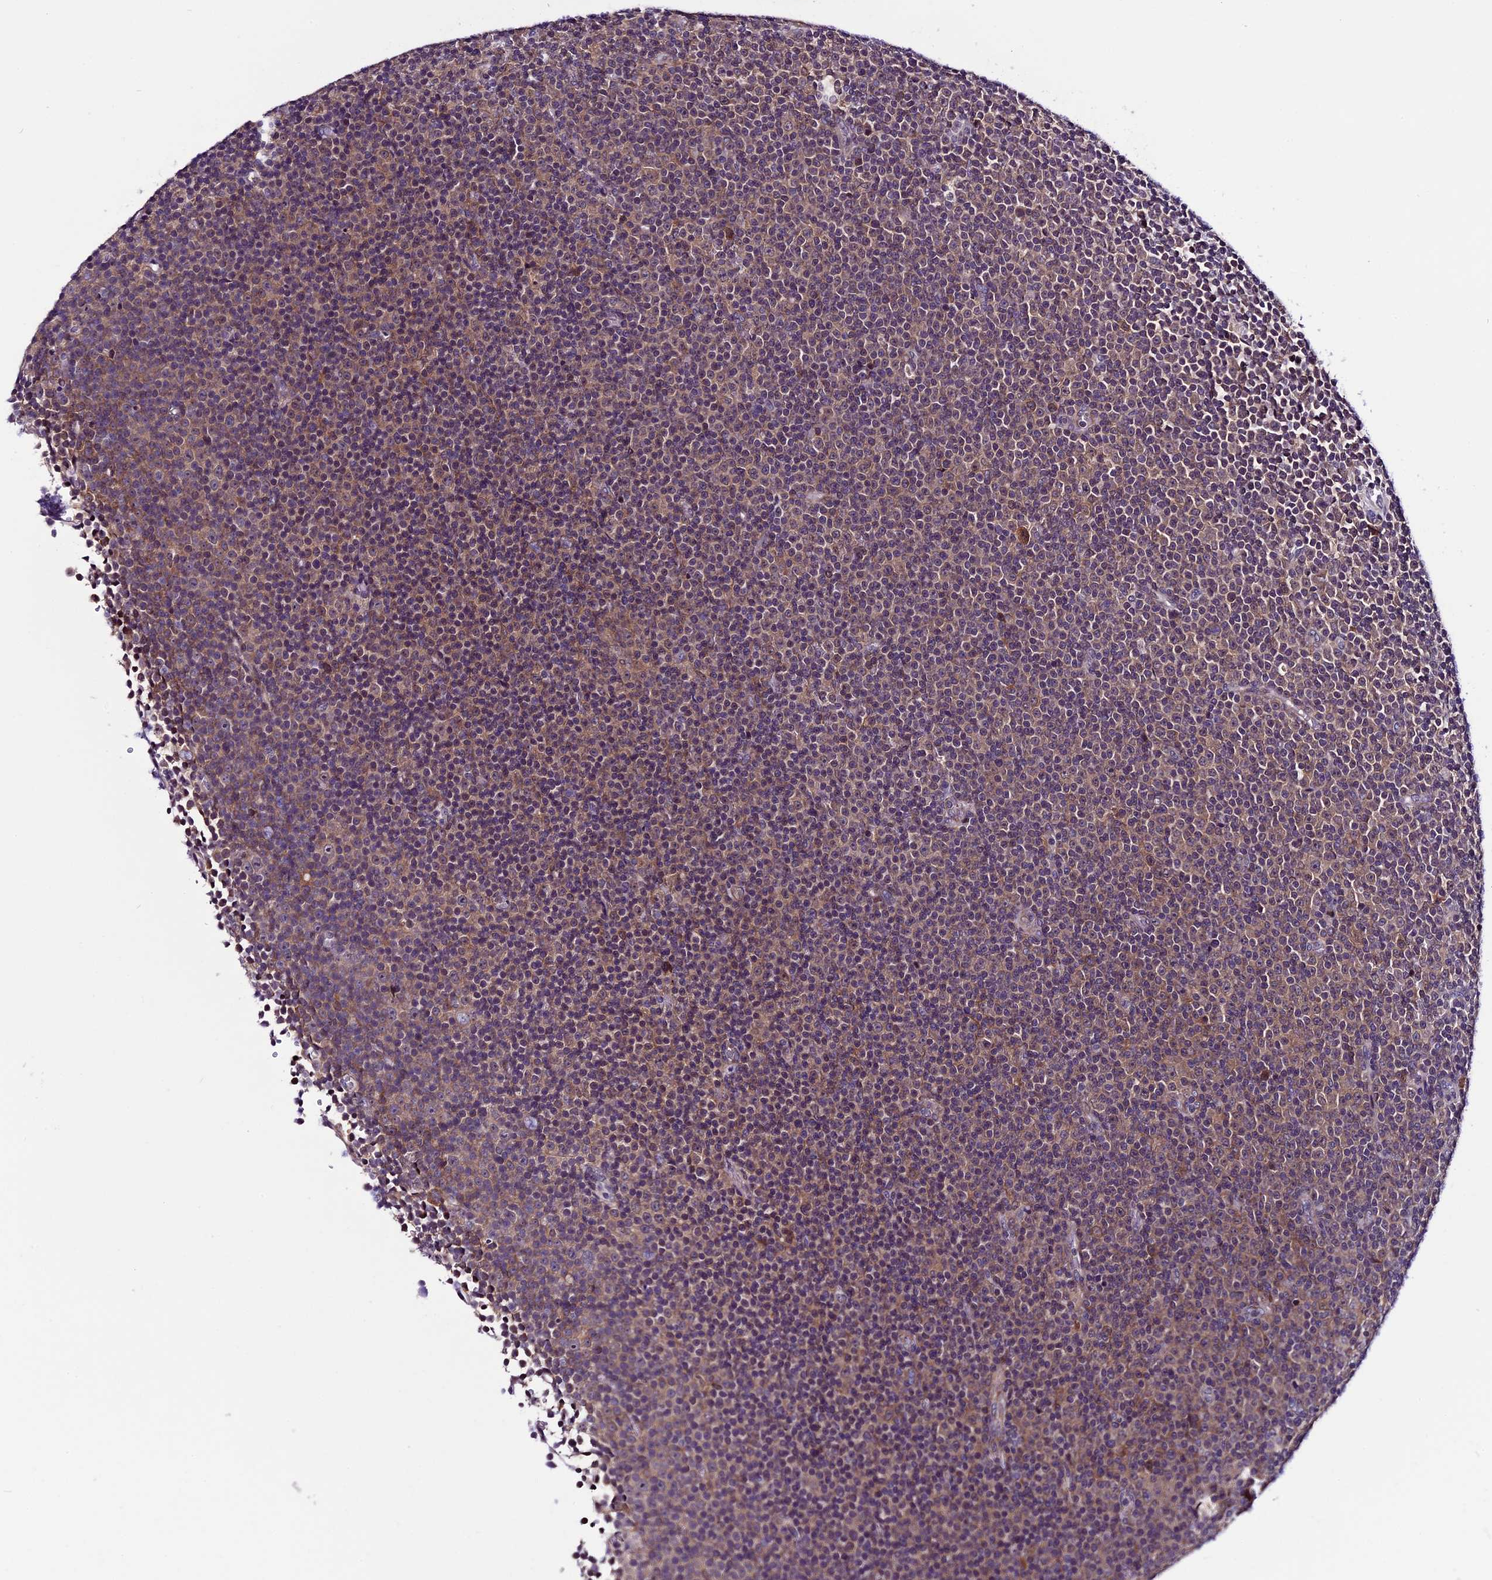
{"staining": {"intensity": "weak", "quantity": "25%-75%", "location": "cytoplasmic/membranous,nuclear"}, "tissue": "lymphoma", "cell_type": "Tumor cells", "image_type": "cancer", "snomed": [{"axis": "morphology", "description": "Malignant lymphoma, non-Hodgkin's type, Low grade"}, {"axis": "topography", "description": "Lymph node"}], "caption": "Lymphoma stained with immunohistochemistry exhibits weak cytoplasmic/membranous and nuclear staining in approximately 25%-75% of tumor cells.", "gene": "XKR7", "patient": {"sex": "female", "age": 67}}